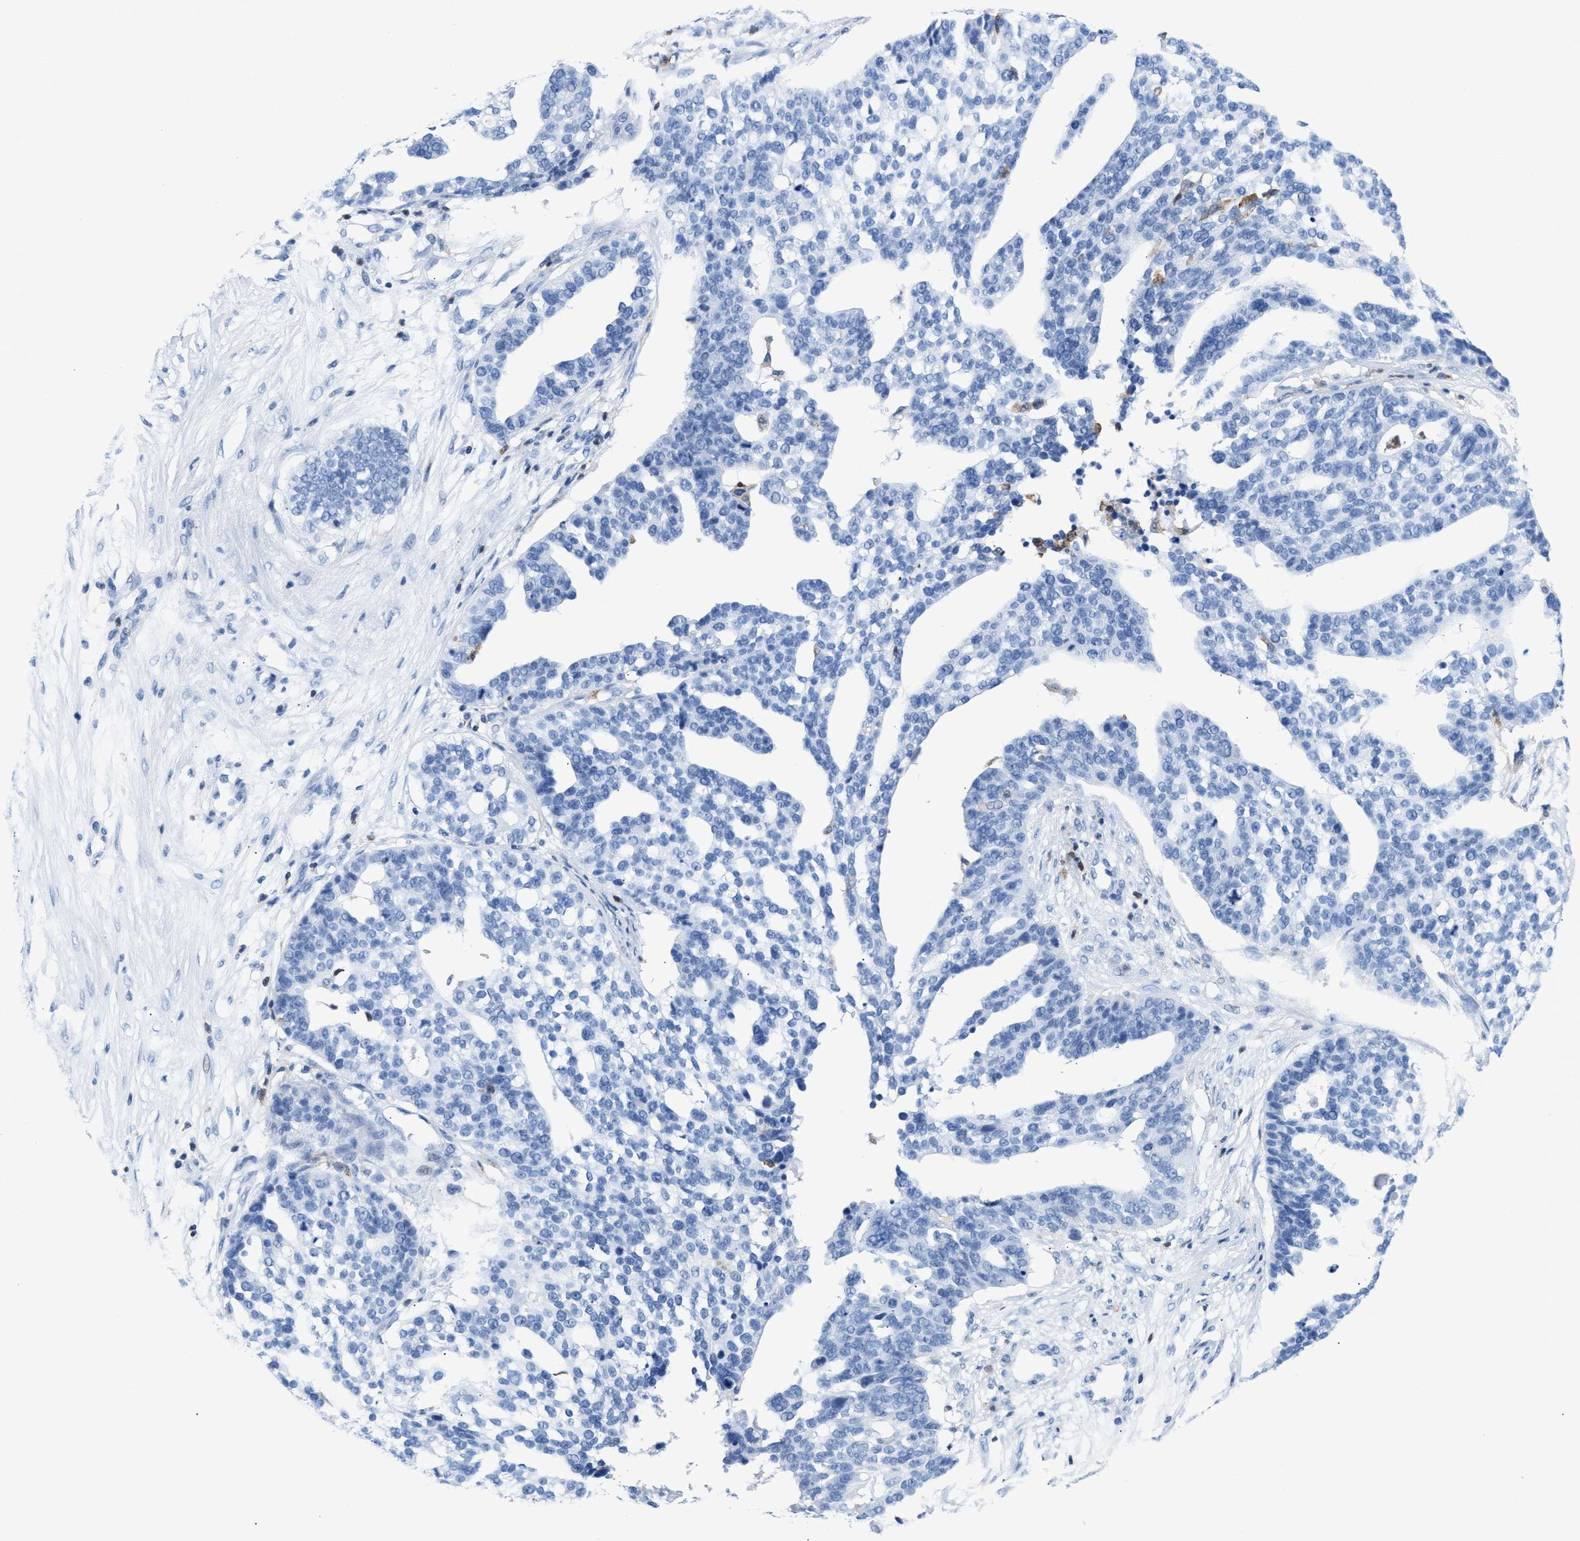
{"staining": {"intensity": "negative", "quantity": "none", "location": "none"}, "tissue": "ovarian cancer", "cell_type": "Tumor cells", "image_type": "cancer", "snomed": [{"axis": "morphology", "description": "Cystadenocarcinoma, serous, NOS"}, {"axis": "topography", "description": "Ovary"}], "caption": "Ovarian cancer (serous cystadenocarcinoma) was stained to show a protein in brown. There is no significant staining in tumor cells.", "gene": "LCP1", "patient": {"sex": "female", "age": 59}}